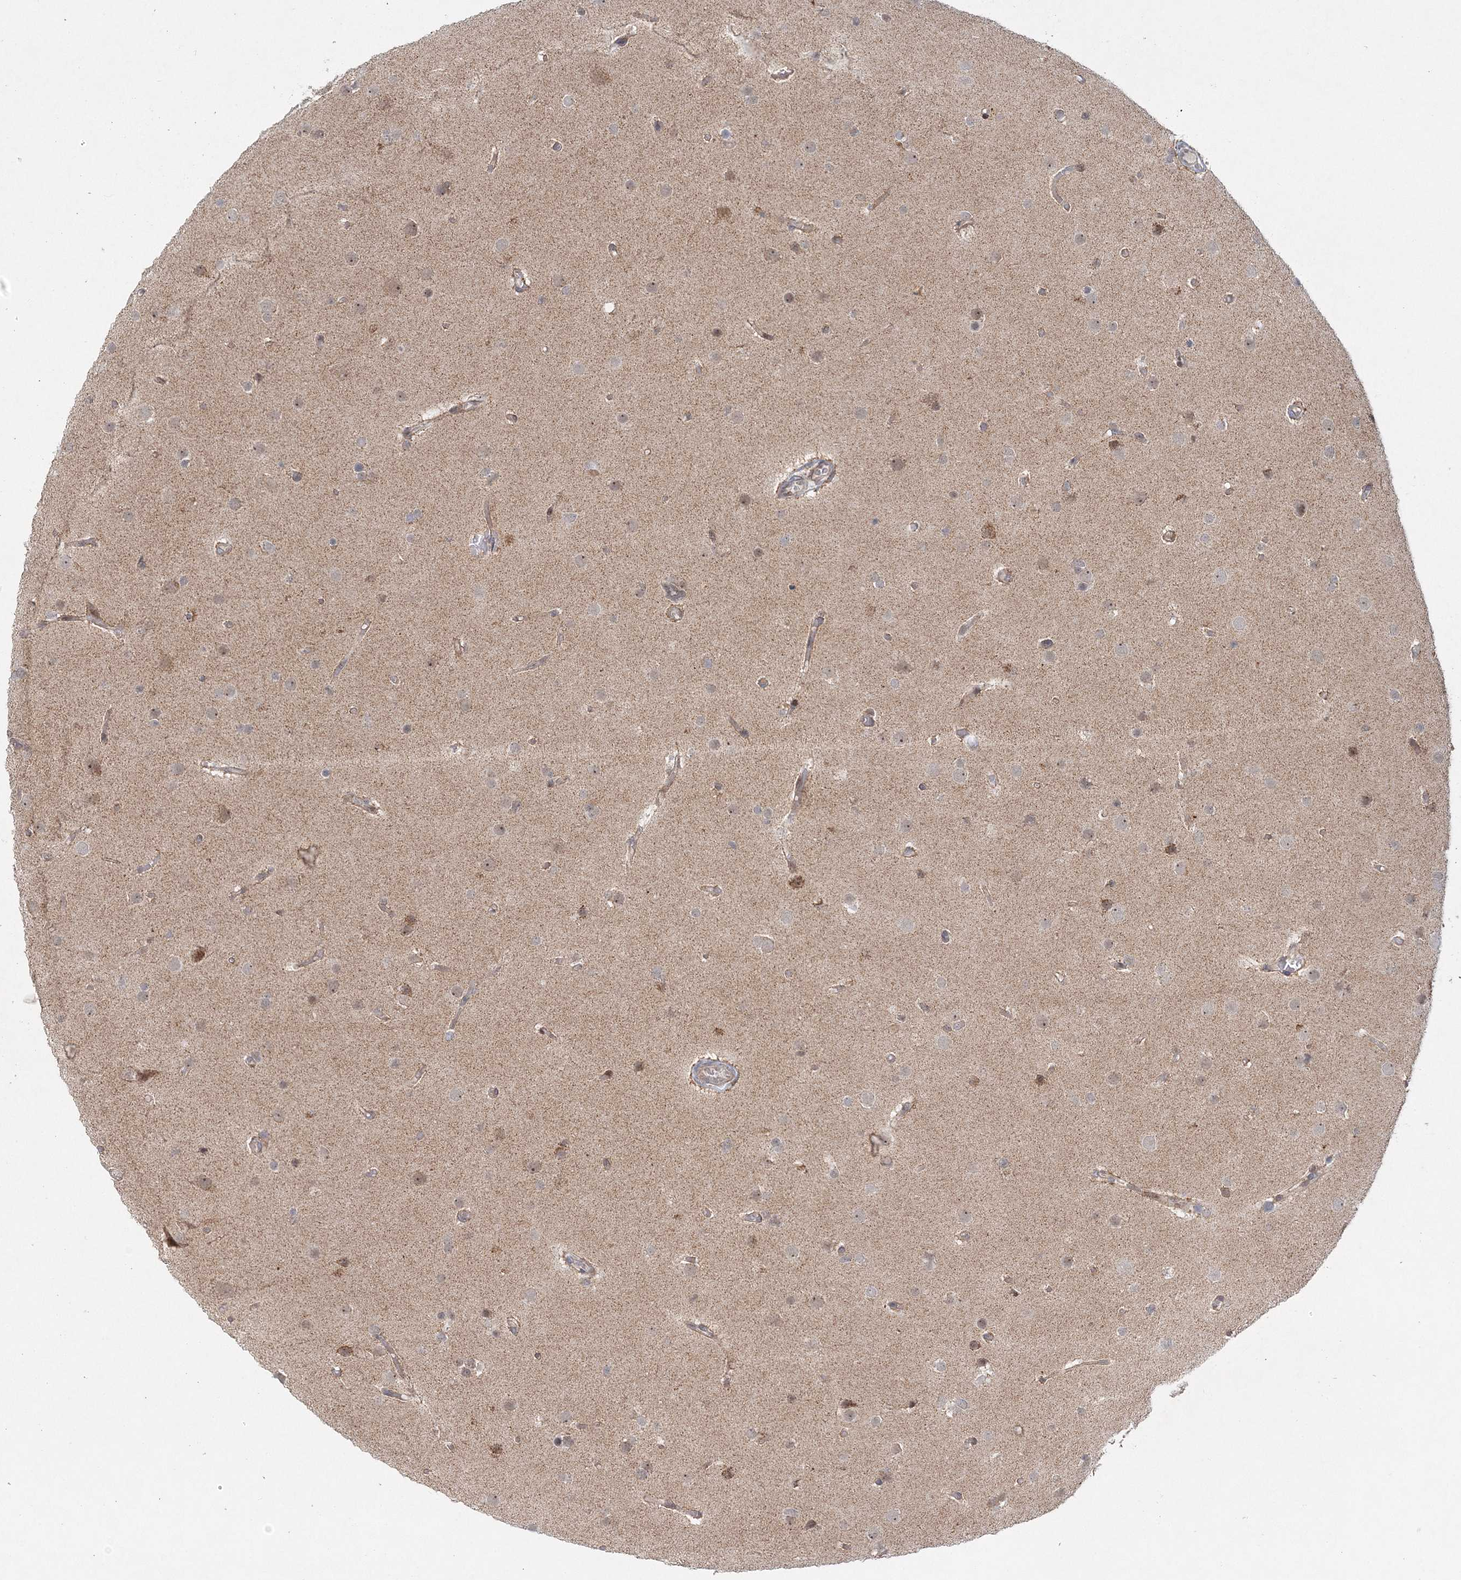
{"staining": {"intensity": "negative", "quantity": "none", "location": "none"}, "tissue": "glioma", "cell_type": "Tumor cells", "image_type": "cancer", "snomed": [{"axis": "morphology", "description": "Glioma, malignant, High grade"}, {"axis": "topography", "description": "Cerebral cortex"}], "caption": "High magnification brightfield microscopy of high-grade glioma (malignant) stained with DAB (3,3'-diaminobenzidine) (brown) and counterstained with hematoxylin (blue): tumor cells show no significant expression.", "gene": "RAB11FIP2", "patient": {"sex": "female", "age": 36}}